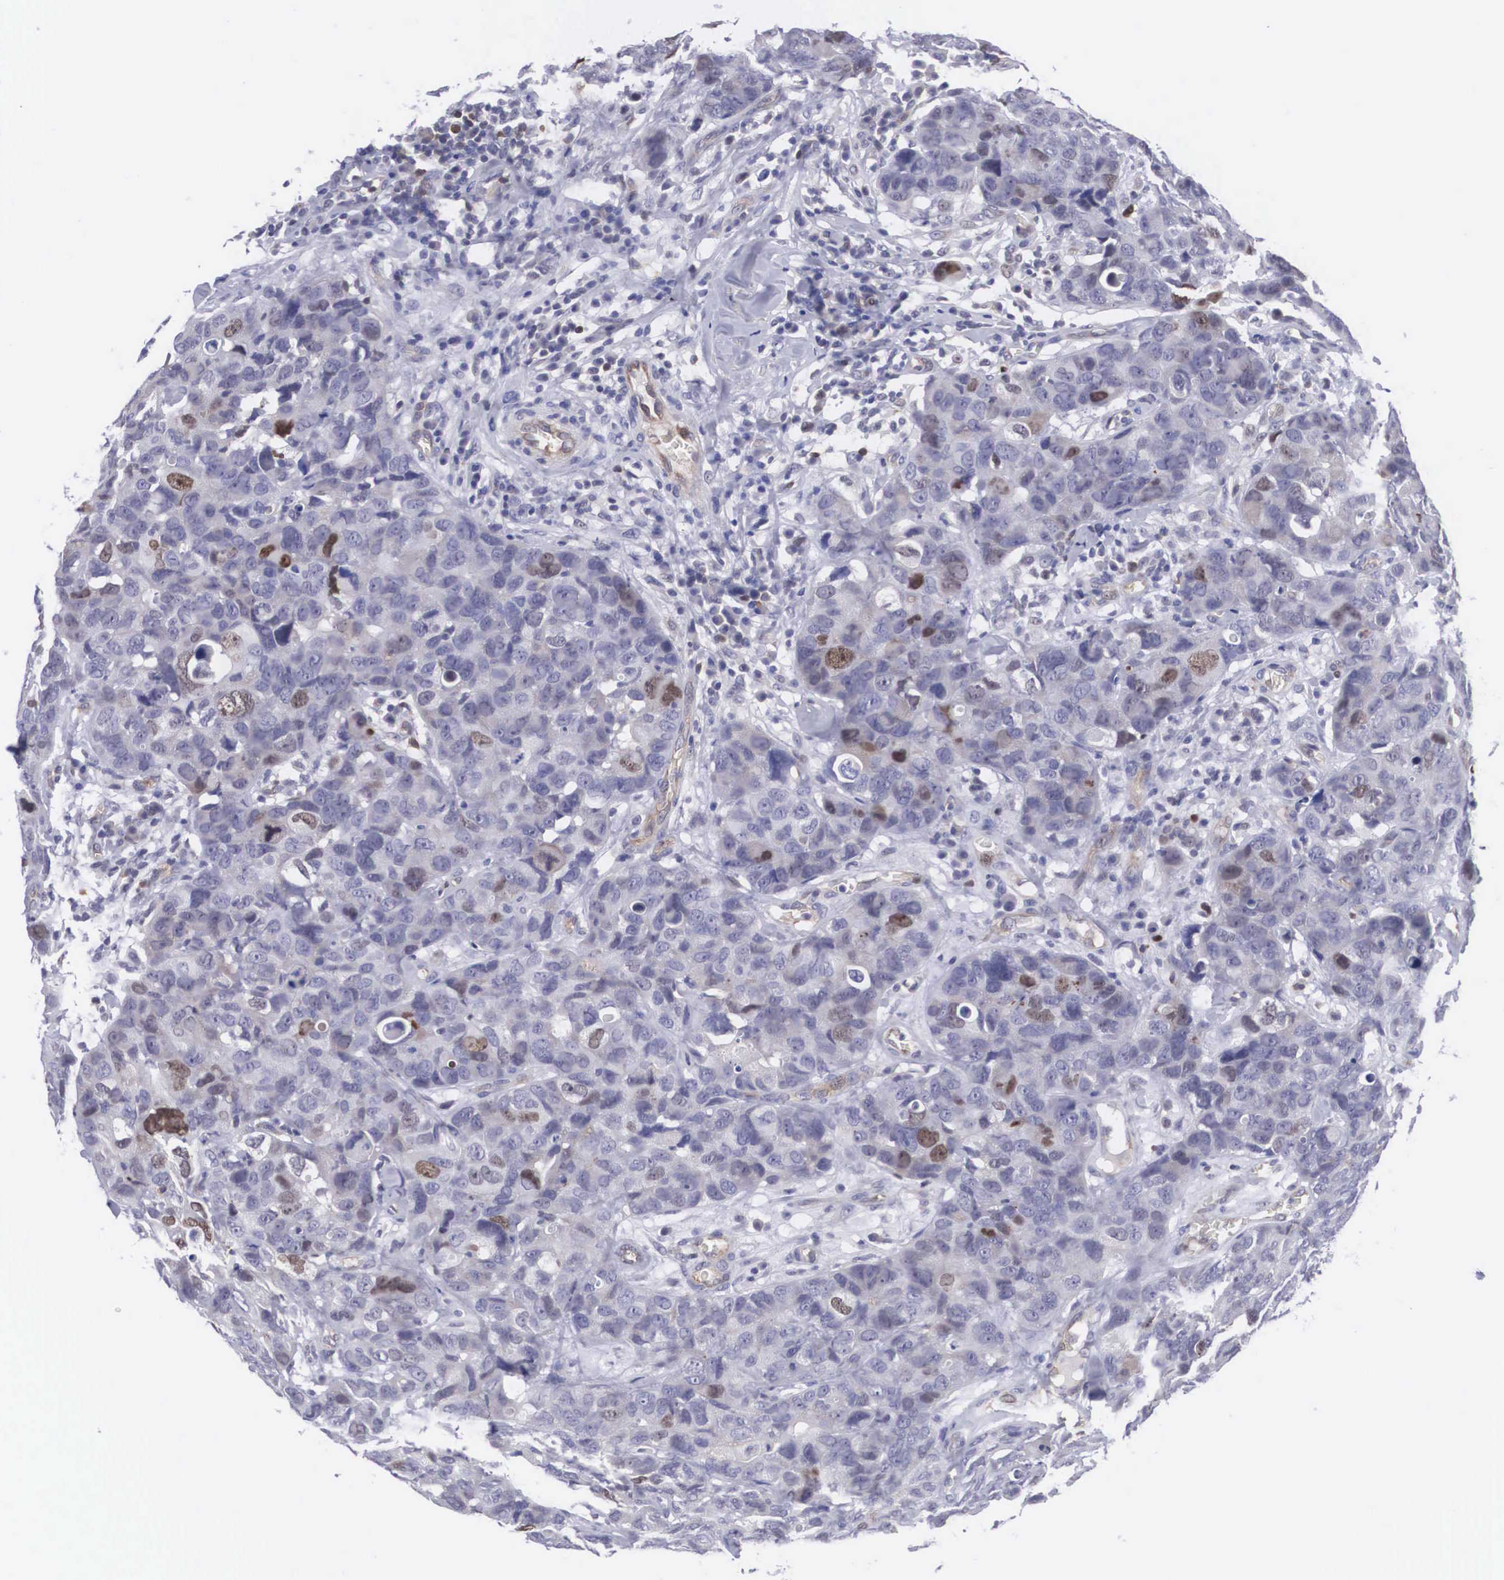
{"staining": {"intensity": "weak", "quantity": "<25%", "location": "nuclear"}, "tissue": "breast cancer", "cell_type": "Tumor cells", "image_type": "cancer", "snomed": [{"axis": "morphology", "description": "Duct carcinoma"}, {"axis": "topography", "description": "Breast"}], "caption": "Breast cancer stained for a protein using immunohistochemistry exhibits no staining tumor cells.", "gene": "MAST4", "patient": {"sex": "female", "age": 91}}